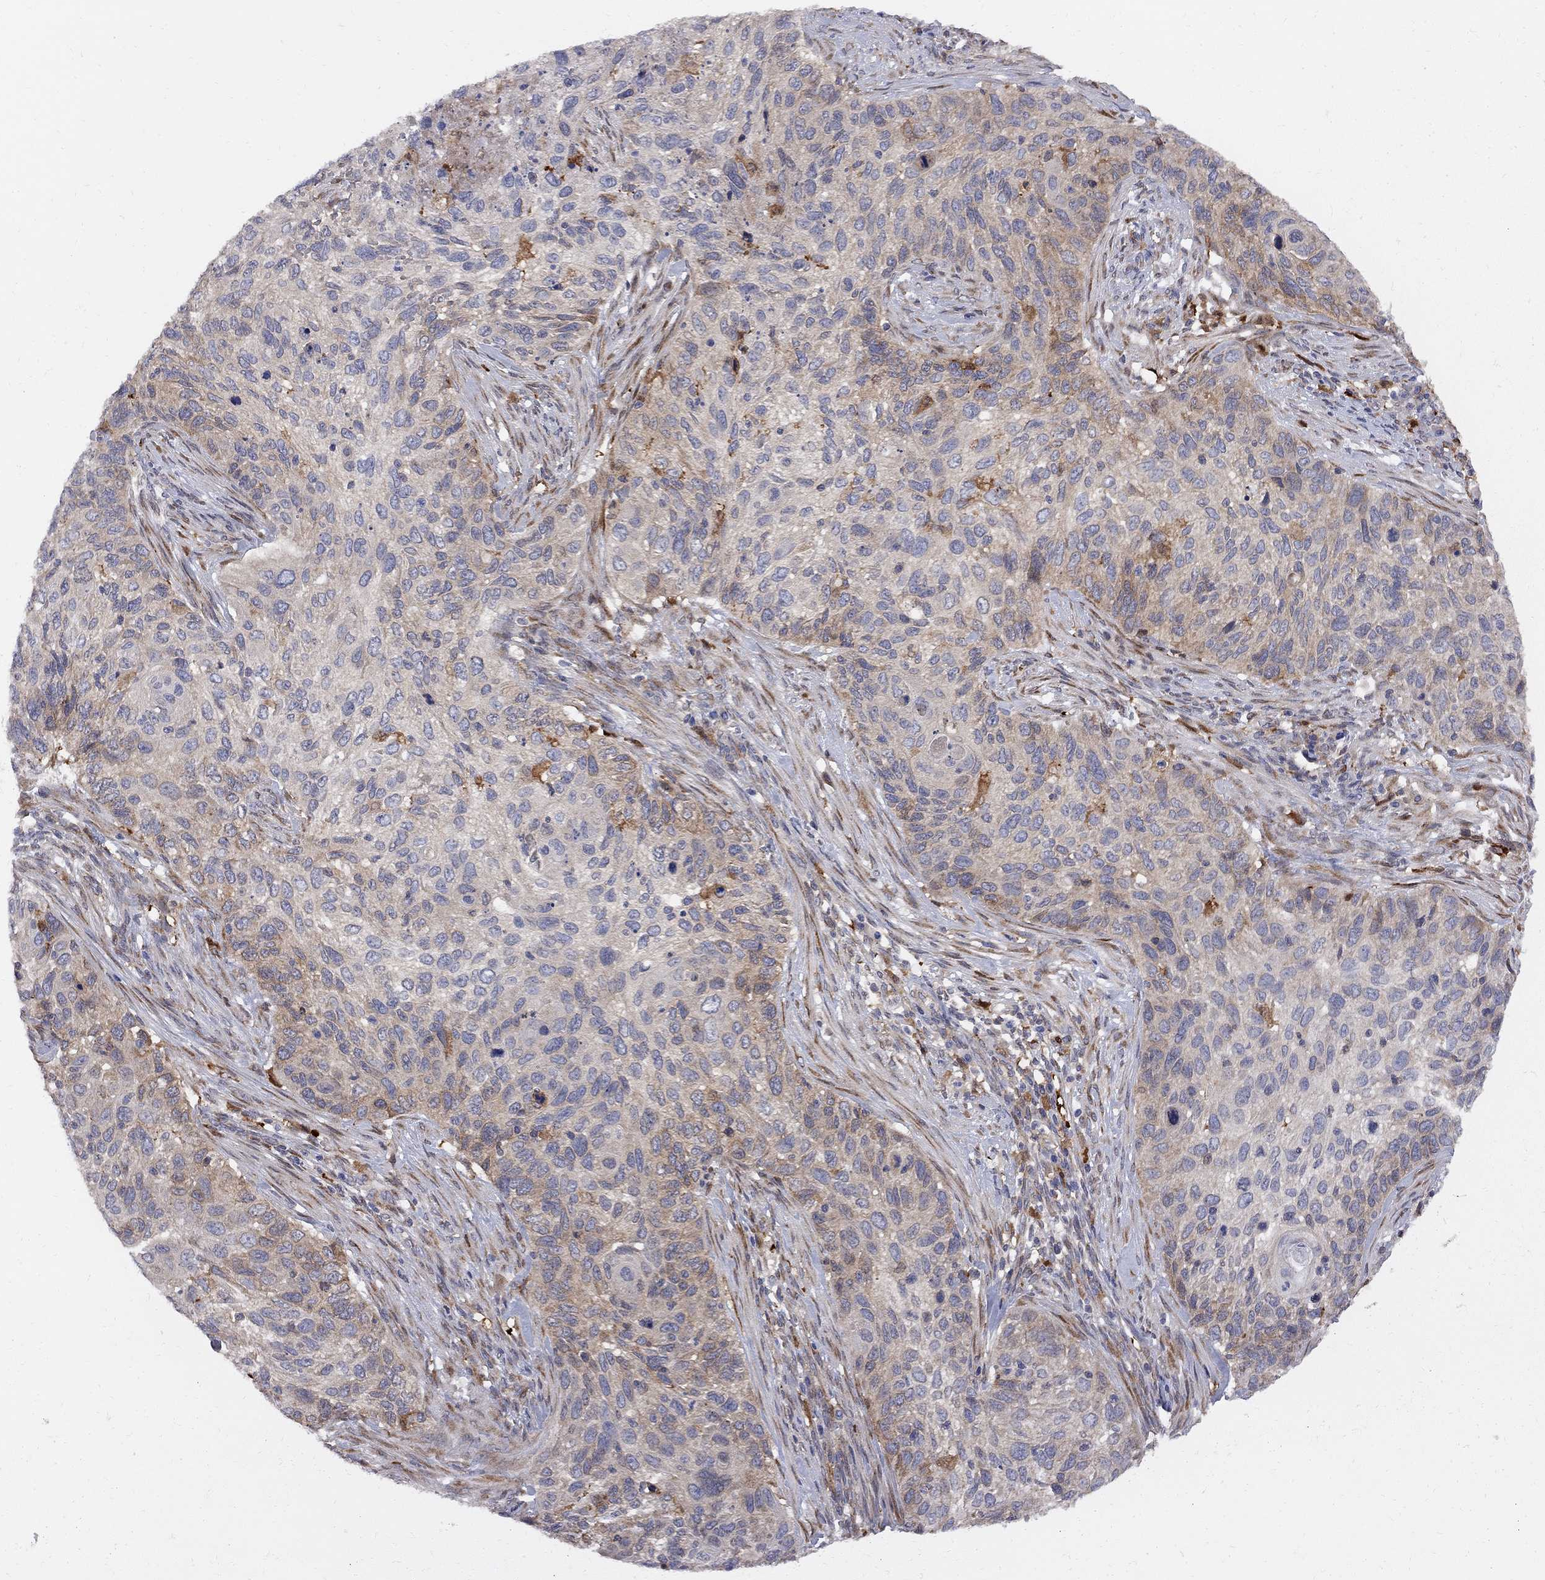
{"staining": {"intensity": "moderate", "quantity": "<25%", "location": "cytoplasmic/membranous"}, "tissue": "cervical cancer", "cell_type": "Tumor cells", "image_type": "cancer", "snomed": [{"axis": "morphology", "description": "Squamous cell carcinoma, NOS"}, {"axis": "topography", "description": "Cervix"}], "caption": "Cervical cancer stained with a protein marker displays moderate staining in tumor cells.", "gene": "MTHFR", "patient": {"sex": "female", "age": 70}}